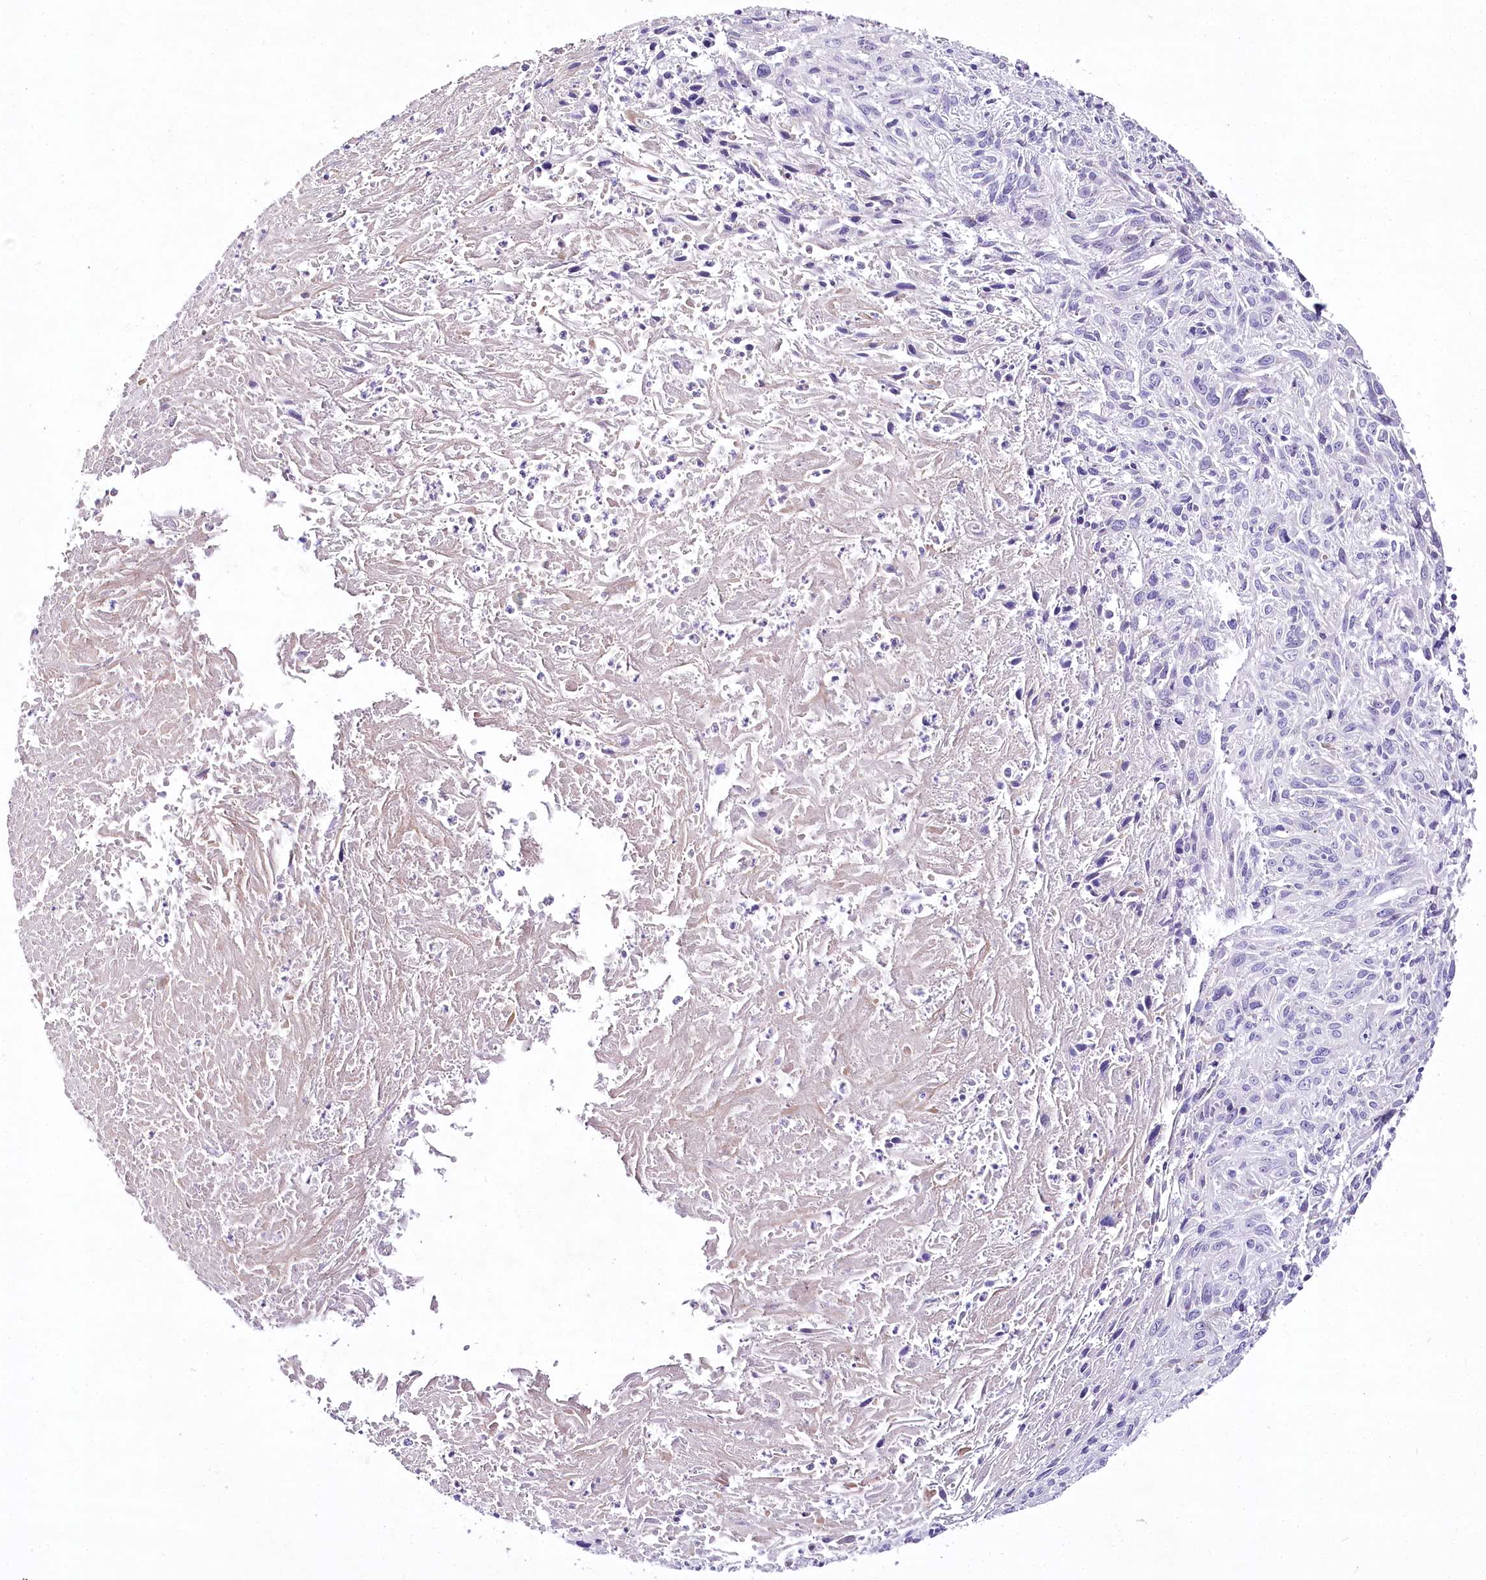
{"staining": {"intensity": "negative", "quantity": "none", "location": "none"}, "tissue": "cervical cancer", "cell_type": "Tumor cells", "image_type": "cancer", "snomed": [{"axis": "morphology", "description": "Squamous cell carcinoma, NOS"}, {"axis": "topography", "description": "Cervix"}], "caption": "An IHC micrograph of cervical squamous cell carcinoma is shown. There is no staining in tumor cells of cervical squamous cell carcinoma. (Brightfield microscopy of DAB (3,3'-diaminobenzidine) immunohistochemistry (IHC) at high magnification).", "gene": "LRRC14B", "patient": {"sex": "female", "age": 51}}